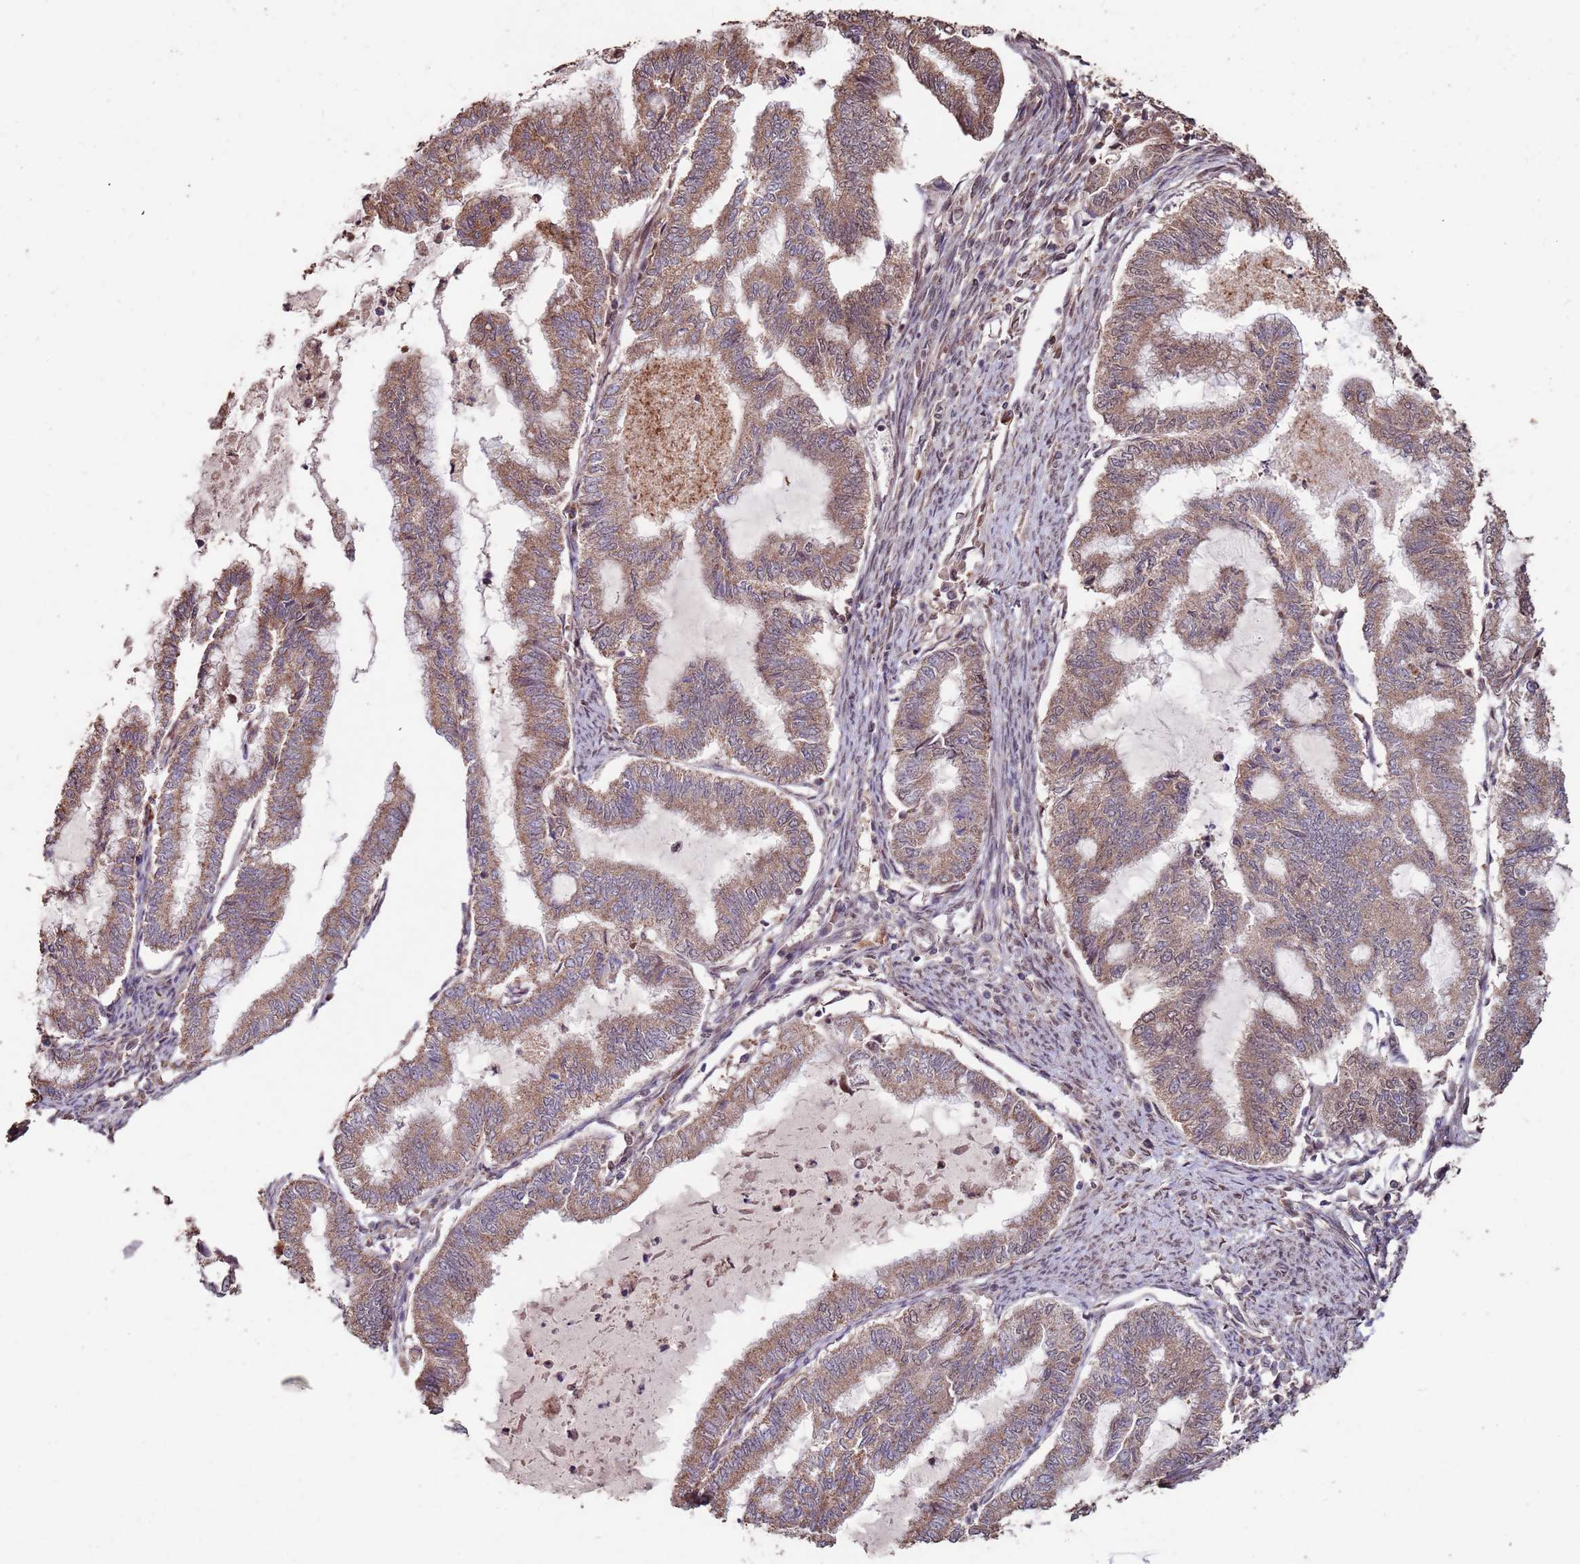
{"staining": {"intensity": "moderate", "quantity": ">75%", "location": "cytoplasmic/membranous"}, "tissue": "endometrial cancer", "cell_type": "Tumor cells", "image_type": "cancer", "snomed": [{"axis": "morphology", "description": "Adenocarcinoma, NOS"}, {"axis": "topography", "description": "Endometrium"}], "caption": "An image of human endometrial adenocarcinoma stained for a protein displays moderate cytoplasmic/membranous brown staining in tumor cells. Immunohistochemistry stains the protein of interest in brown and the nuclei are stained blue.", "gene": "PRR7", "patient": {"sex": "female", "age": 79}}